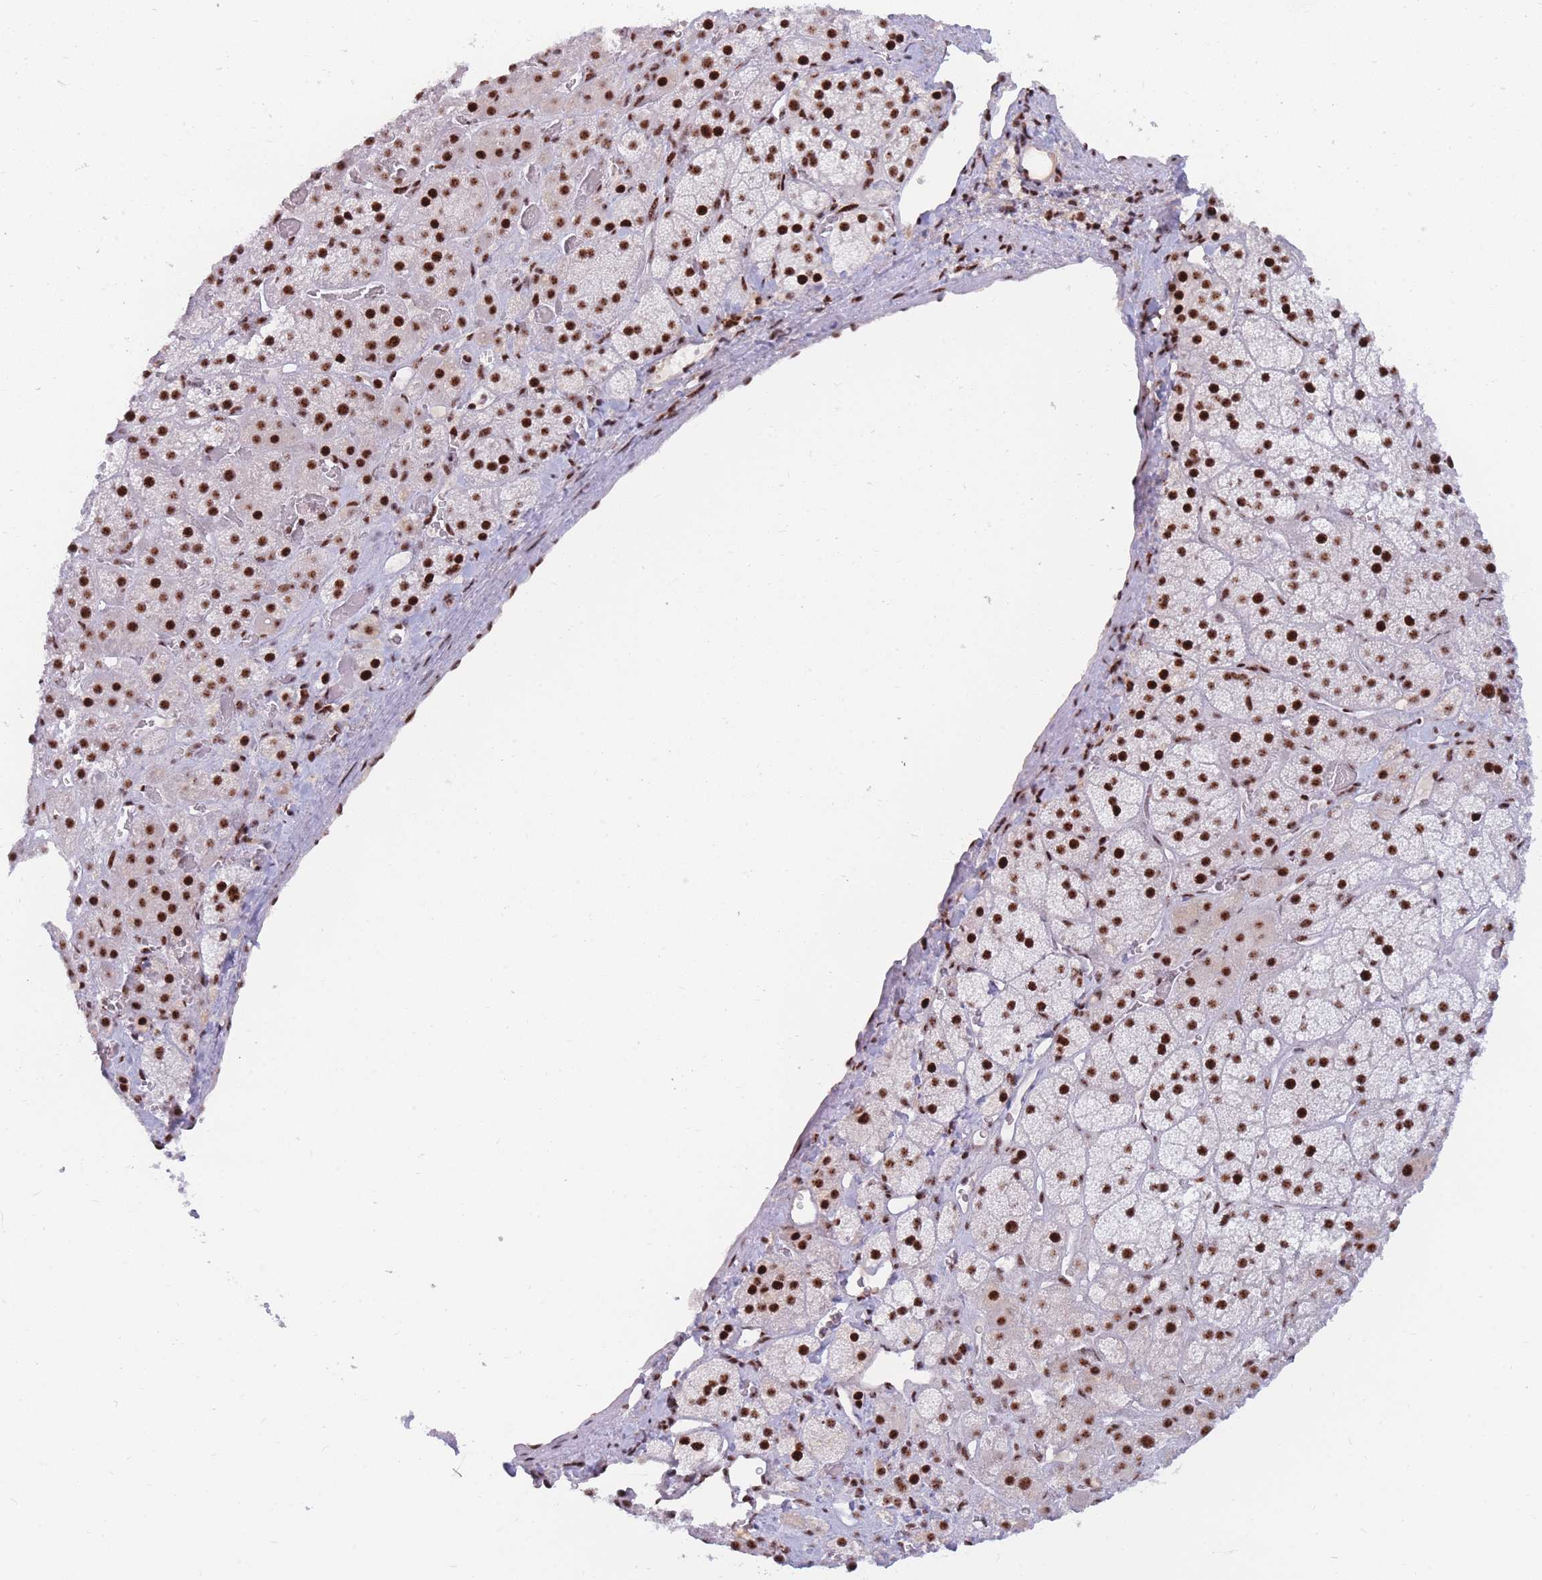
{"staining": {"intensity": "strong", "quantity": ">75%", "location": "nuclear"}, "tissue": "adrenal gland", "cell_type": "Glandular cells", "image_type": "normal", "snomed": [{"axis": "morphology", "description": "Normal tissue, NOS"}, {"axis": "topography", "description": "Adrenal gland"}], "caption": "DAB (3,3'-diaminobenzidine) immunohistochemical staining of benign human adrenal gland exhibits strong nuclear protein staining in approximately >75% of glandular cells.", "gene": "TMEM35B", "patient": {"sex": "male", "age": 57}}